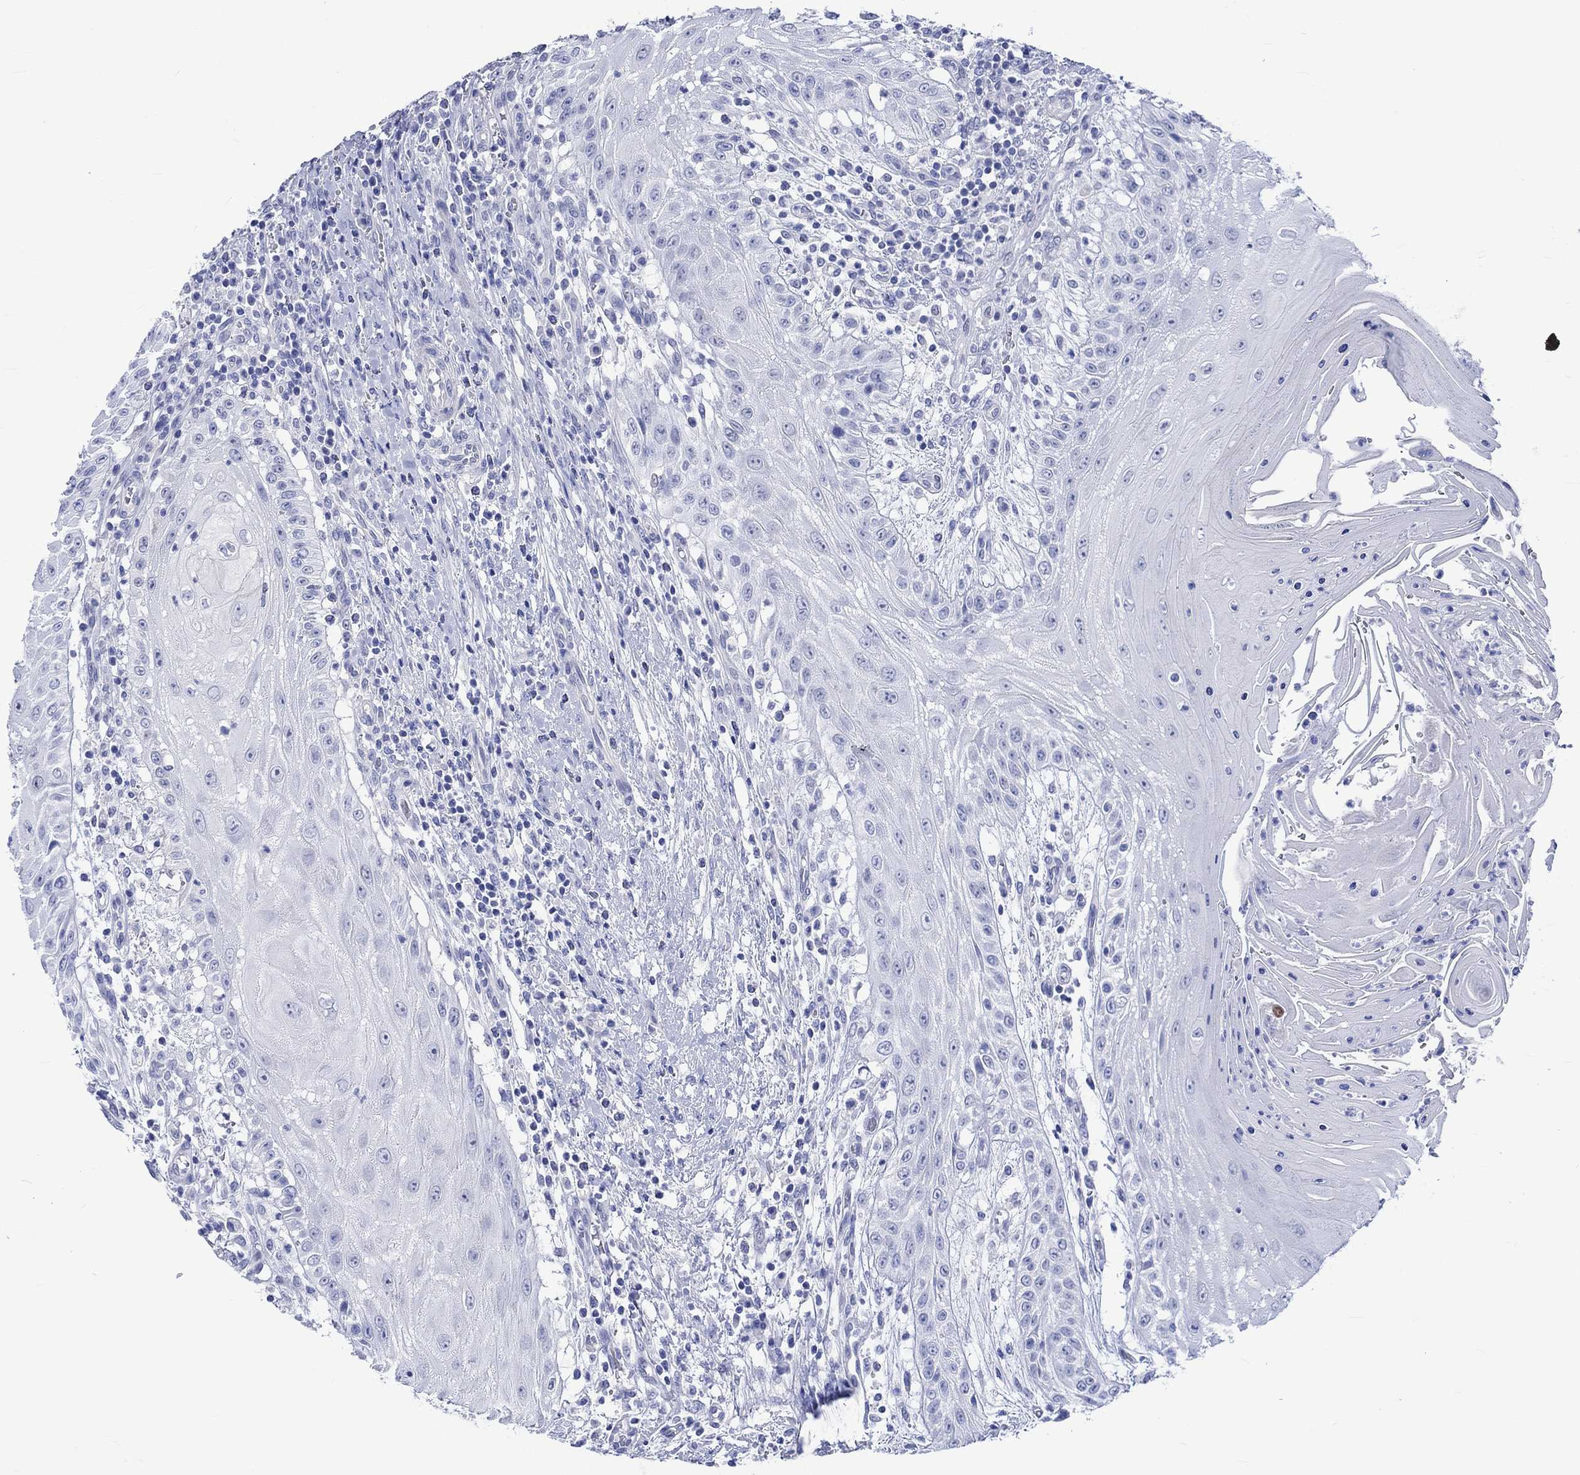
{"staining": {"intensity": "negative", "quantity": "none", "location": "none"}, "tissue": "head and neck cancer", "cell_type": "Tumor cells", "image_type": "cancer", "snomed": [{"axis": "morphology", "description": "Squamous cell carcinoma, NOS"}, {"axis": "topography", "description": "Oral tissue"}, {"axis": "topography", "description": "Head-Neck"}], "caption": "IHC image of human head and neck cancer stained for a protein (brown), which demonstrates no expression in tumor cells. (IHC, brightfield microscopy, high magnification).", "gene": "KLHL33", "patient": {"sex": "male", "age": 58}}